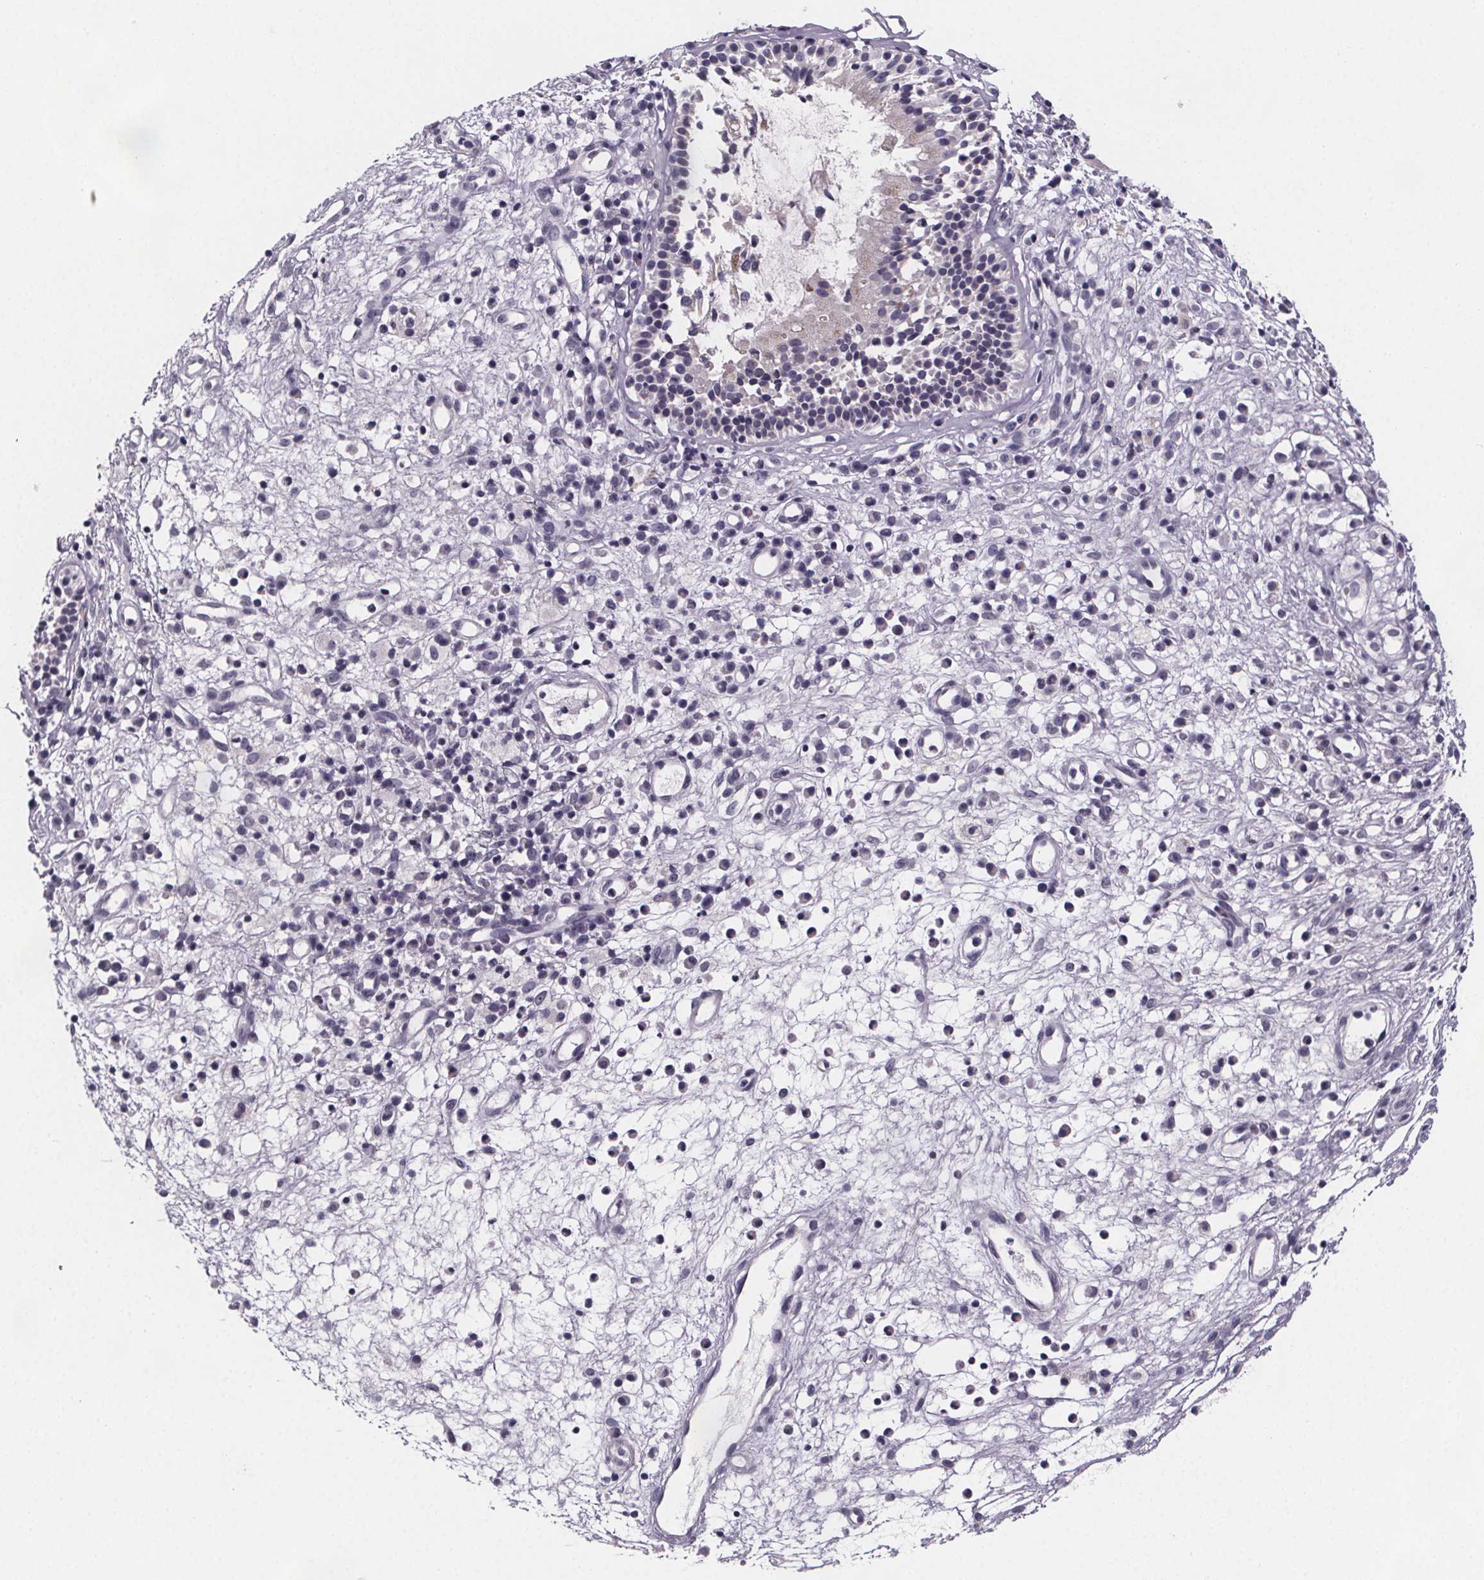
{"staining": {"intensity": "weak", "quantity": "<25%", "location": "cytoplasmic/membranous"}, "tissue": "nasopharynx", "cell_type": "Respiratory epithelial cells", "image_type": "normal", "snomed": [{"axis": "morphology", "description": "Normal tissue, NOS"}, {"axis": "topography", "description": "Nasopharynx"}], "caption": "Respiratory epithelial cells show no significant expression in benign nasopharynx. Brightfield microscopy of immunohistochemistry stained with DAB (brown) and hematoxylin (blue), captured at high magnification.", "gene": "PAH", "patient": {"sex": "male", "age": 77}}